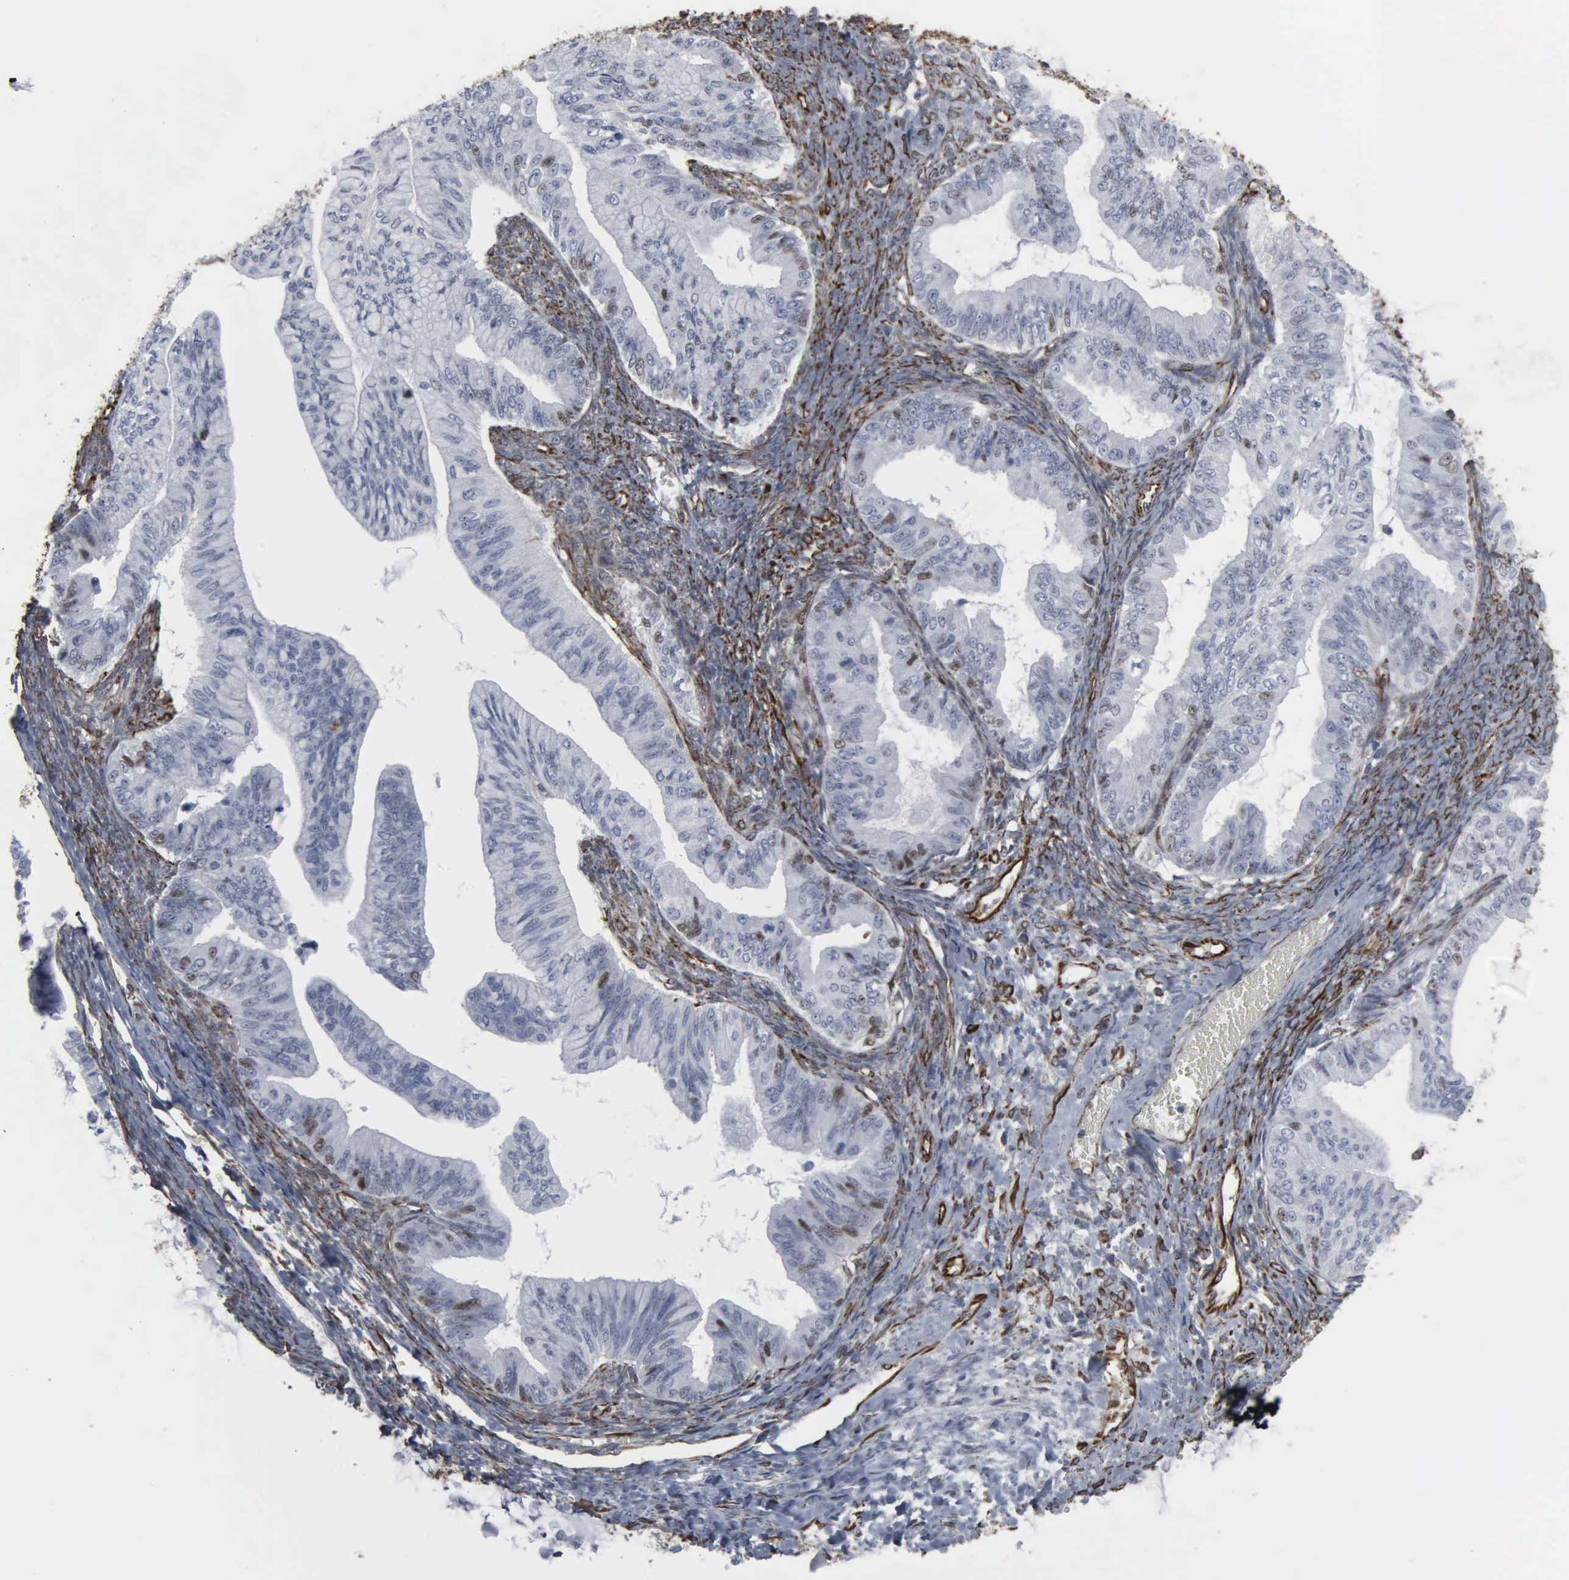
{"staining": {"intensity": "weak", "quantity": "<25%", "location": "nuclear"}, "tissue": "ovarian cancer", "cell_type": "Tumor cells", "image_type": "cancer", "snomed": [{"axis": "morphology", "description": "Cystadenocarcinoma, mucinous, NOS"}, {"axis": "topography", "description": "Ovary"}], "caption": "Immunohistochemistry (IHC) of ovarian cancer (mucinous cystadenocarcinoma) exhibits no staining in tumor cells. Nuclei are stained in blue.", "gene": "CCNE1", "patient": {"sex": "female", "age": 36}}